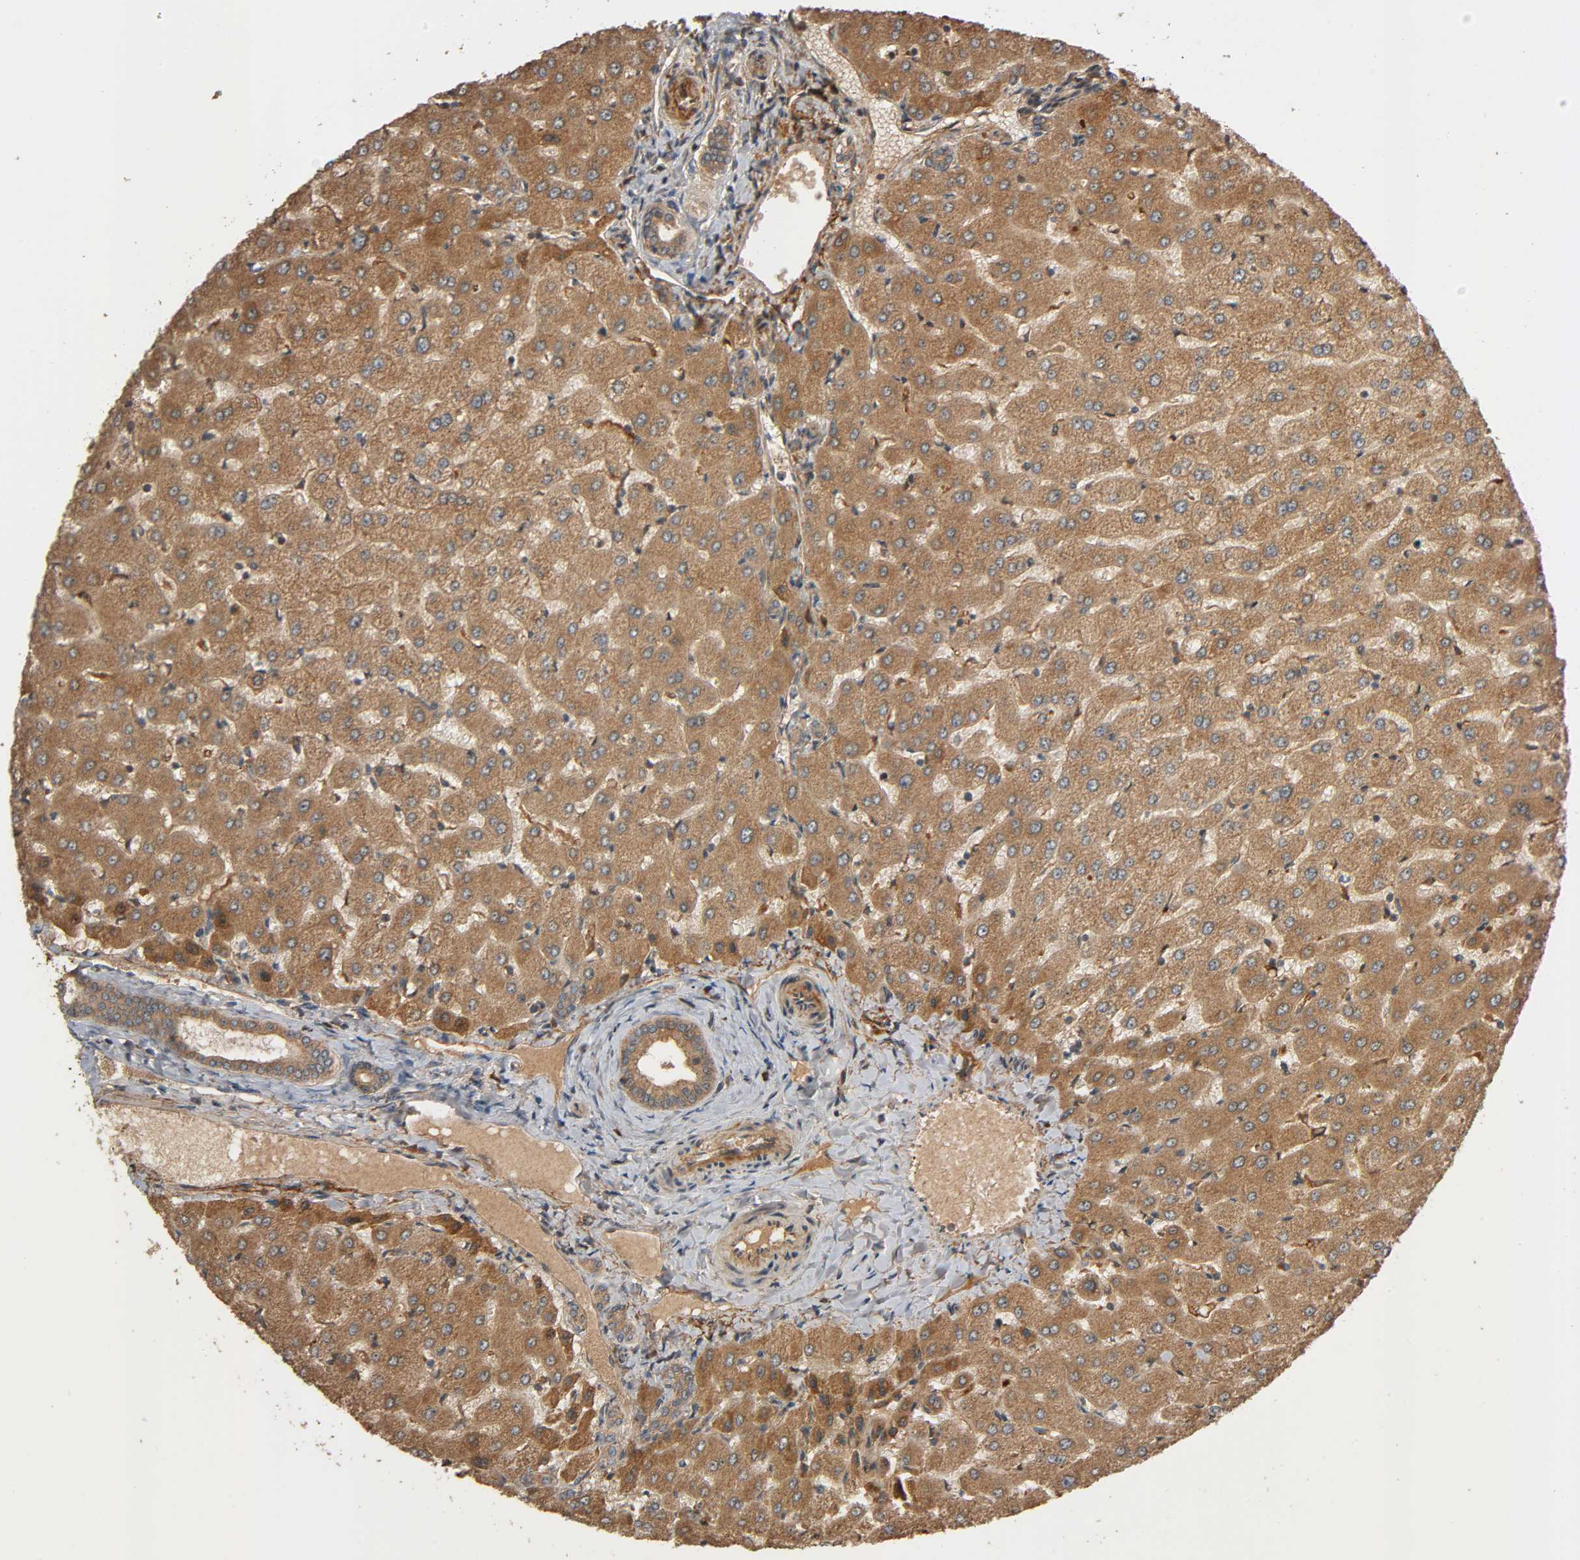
{"staining": {"intensity": "moderate", "quantity": ">75%", "location": "cytoplasmic/membranous"}, "tissue": "liver", "cell_type": "Cholangiocytes", "image_type": "normal", "snomed": [{"axis": "morphology", "description": "Normal tissue, NOS"}, {"axis": "morphology", "description": "Fibrosis, NOS"}, {"axis": "topography", "description": "Liver"}], "caption": "Cholangiocytes exhibit moderate cytoplasmic/membranous positivity in approximately >75% of cells in normal liver.", "gene": "MAP3K8", "patient": {"sex": "female", "age": 29}}